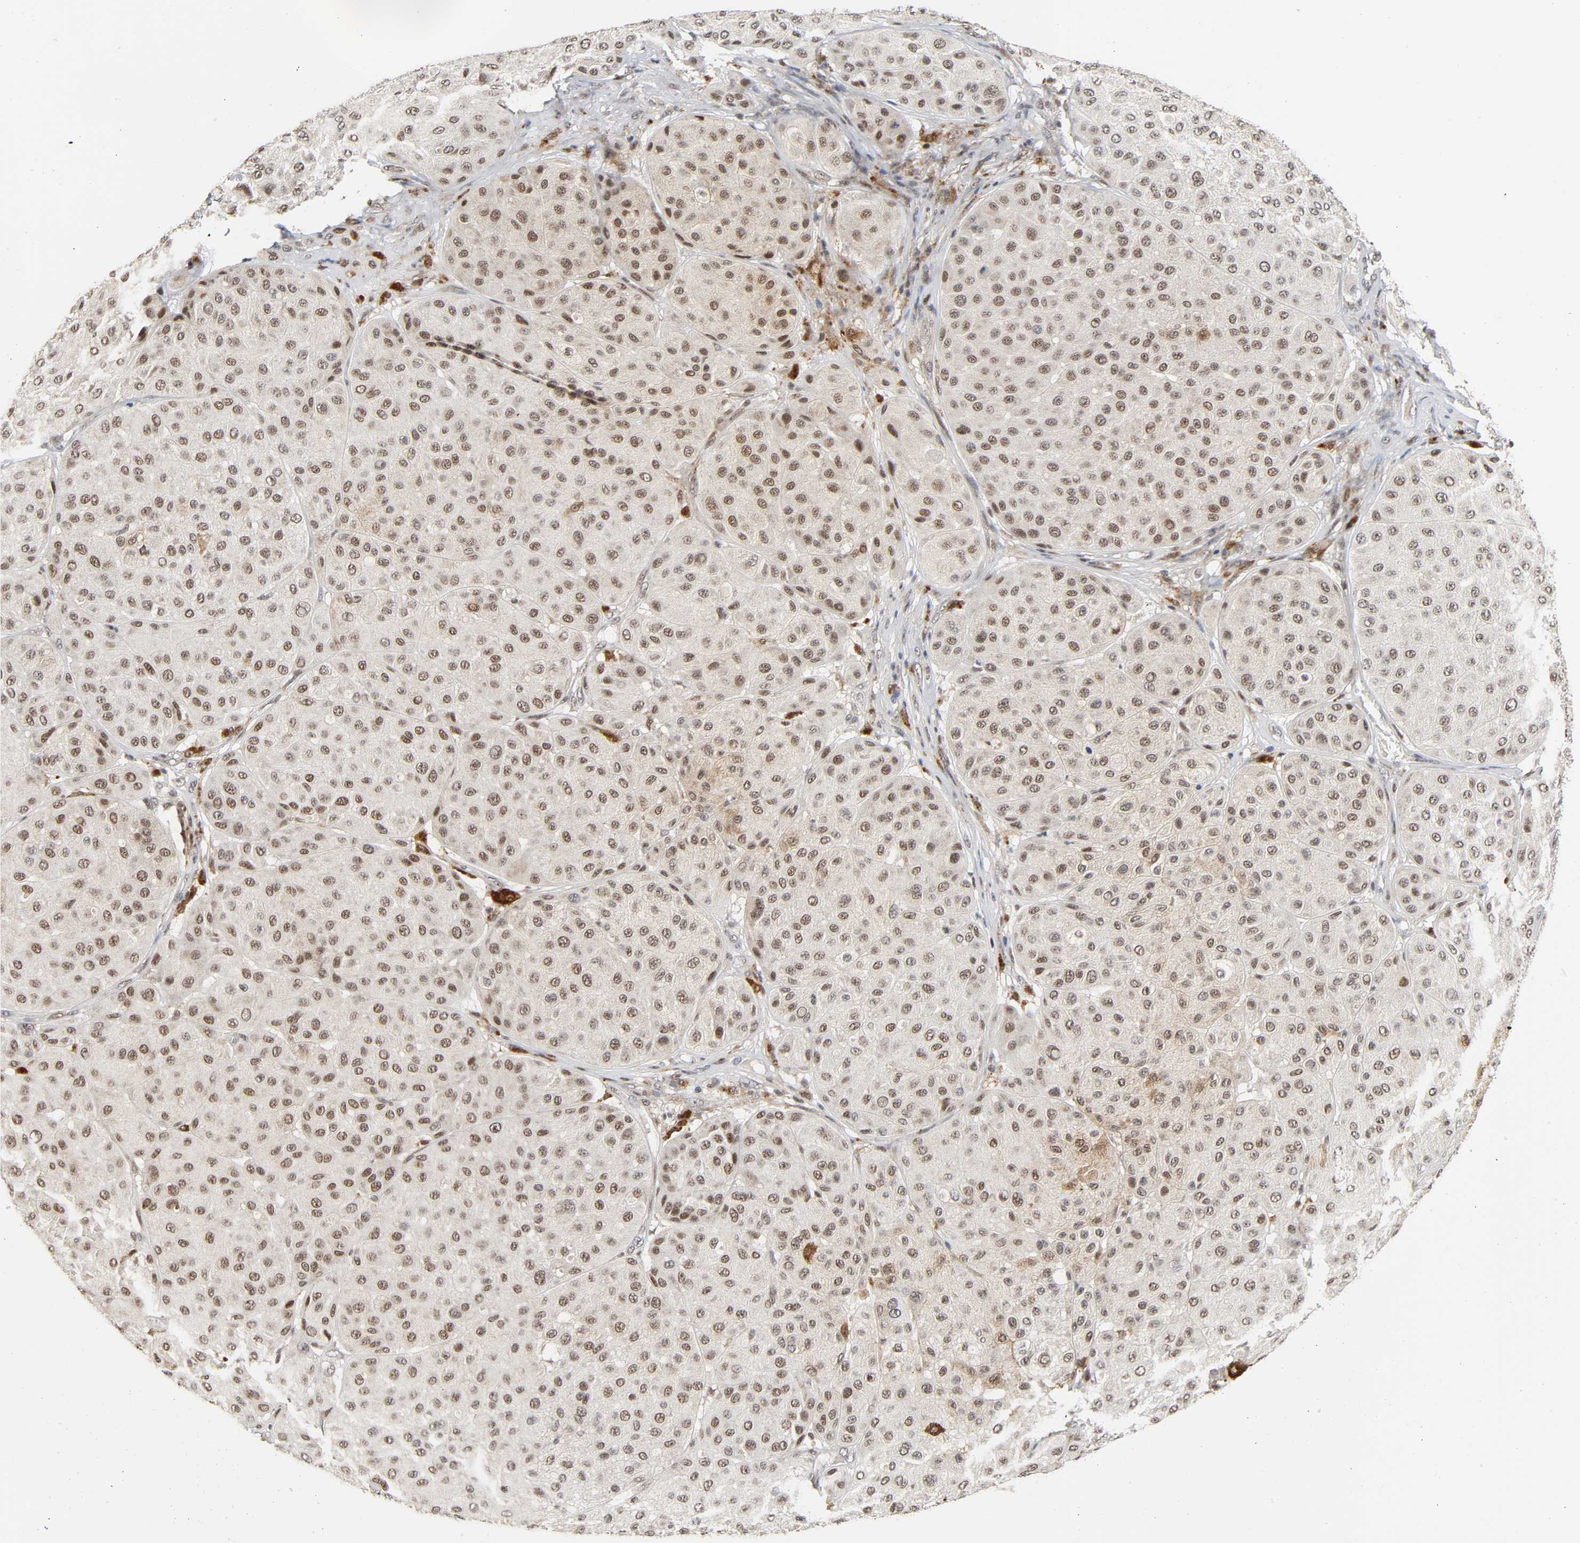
{"staining": {"intensity": "moderate", "quantity": ">75%", "location": "nuclear"}, "tissue": "melanoma", "cell_type": "Tumor cells", "image_type": "cancer", "snomed": [{"axis": "morphology", "description": "Normal tissue, NOS"}, {"axis": "morphology", "description": "Malignant melanoma, Metastatic site"}, {"axis": "topography", "description": "Skin"}], "caption": "Immunohistochemistry (IHC) histopathology image of melanoma stained for a protein (brown), which shows medium levels of moderate nuclear expression in approximately >75% of tumor cells.", "gene": "KAT2B", "patient": {"sex": "male", "age": 41}}